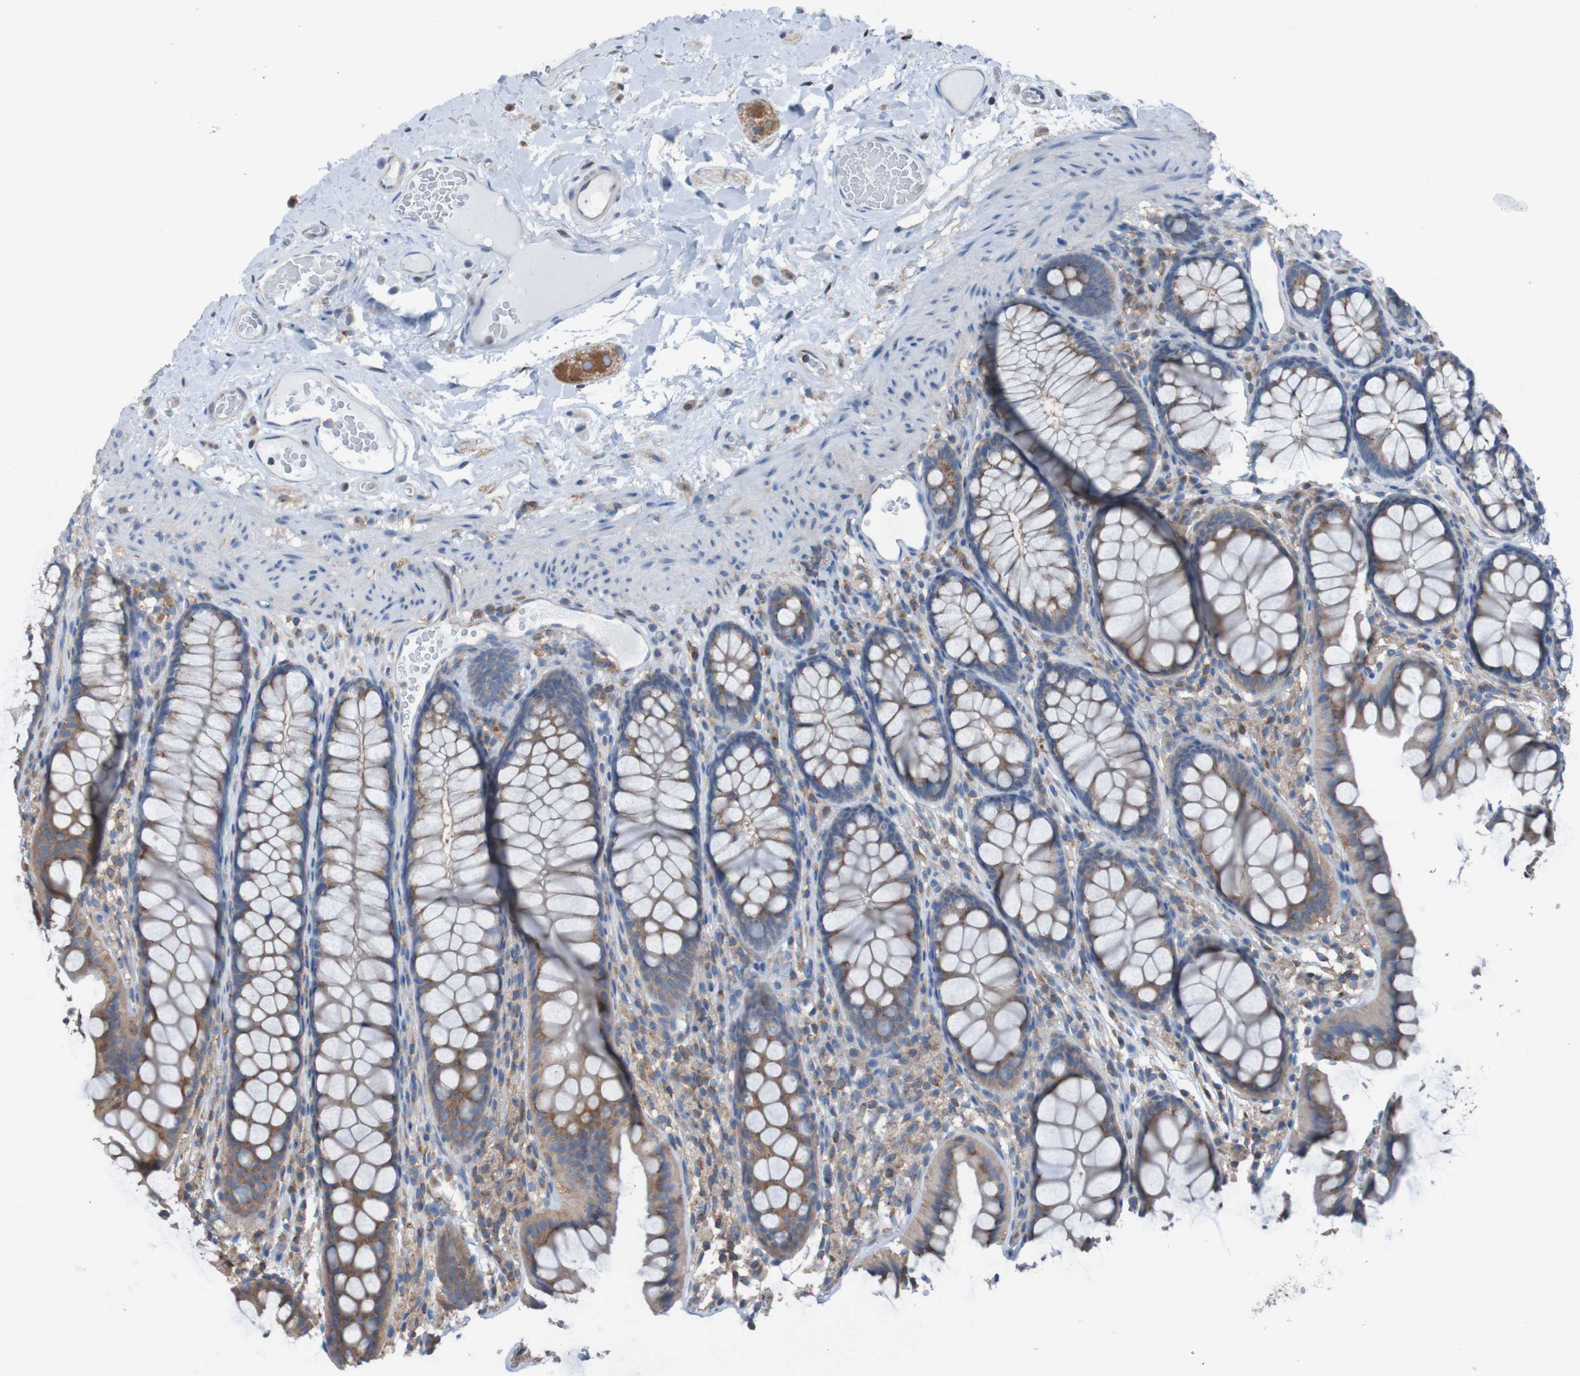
{"staining": {"intensity": "weak", "quantity": "25%-75%", "location": "cytoplasmic/membranous"}, "tissue": "colon", "cell_type": "Endothelial cells", "image_type": "normal", "snomed": [{"axis": "morphology", "description": "Normal tissue, NOS"}, {"axis": "topography", "description": "Colon"}], "caption": "Immunohistochemical staining of normal human colon demonstrates weak cytoplasmic/membranous protein staining in approximately 25%-75% of endothelial cells.", "gene": "MINAR1", "patient": {"sex": "female", "age": 55}}